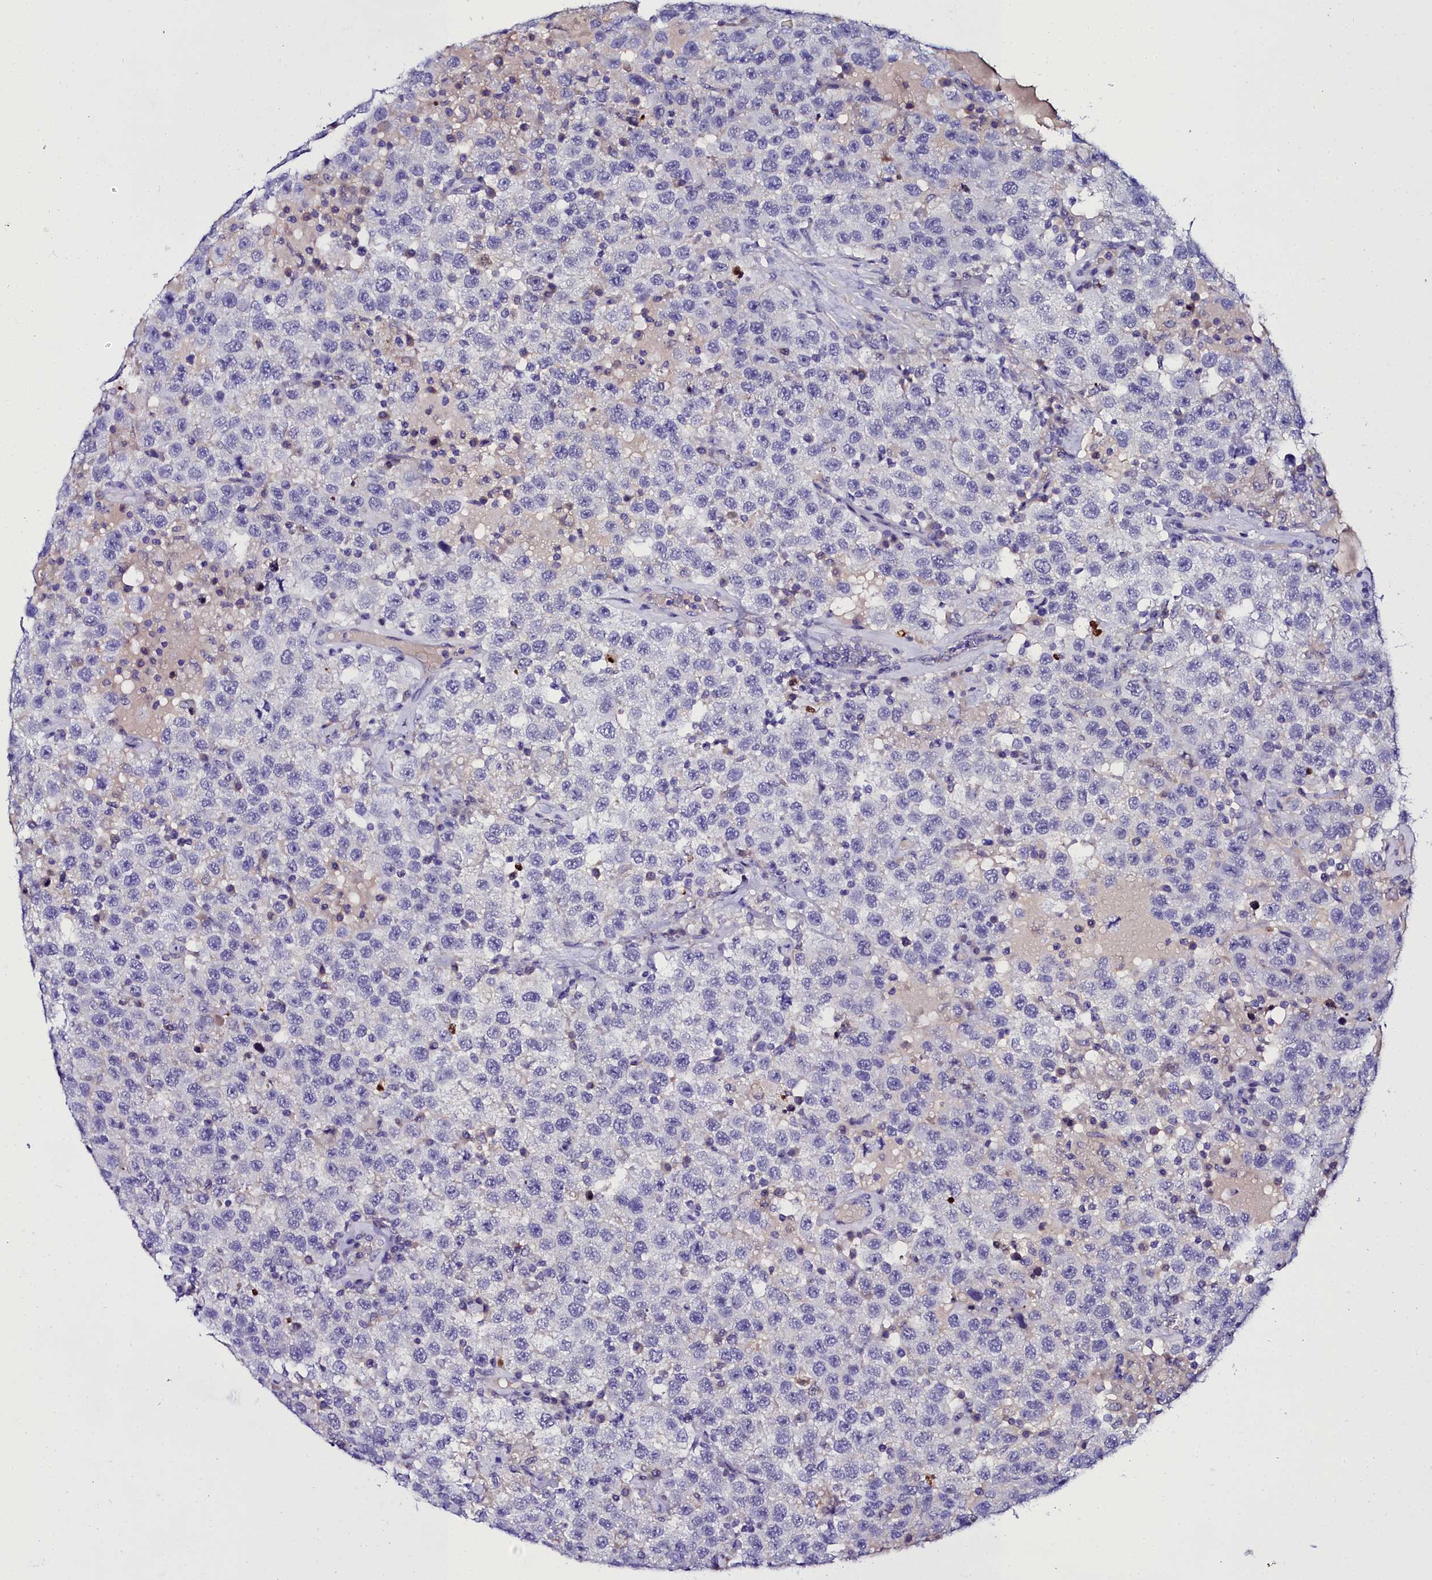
{"staining": {"intensity": "negative", "quantity": "none", "location": "none"}, "tissue": "testis cancer", "cell_type": "Tumor cells", "image_type": "cancer", "snomed": [{"axis": "morphology", "description": "Seminoma, NOS"}, {"axis": "topography", "description": "Testis"}], "caption": "High power microscopy micrograph of an immunohistochemistry (IHC) photomicrograph of seminoma (testis), revealing no significant expression in tumor cells.", "gene": "ELAPOR2", "patient": {"sex": "male", "age": 41}}